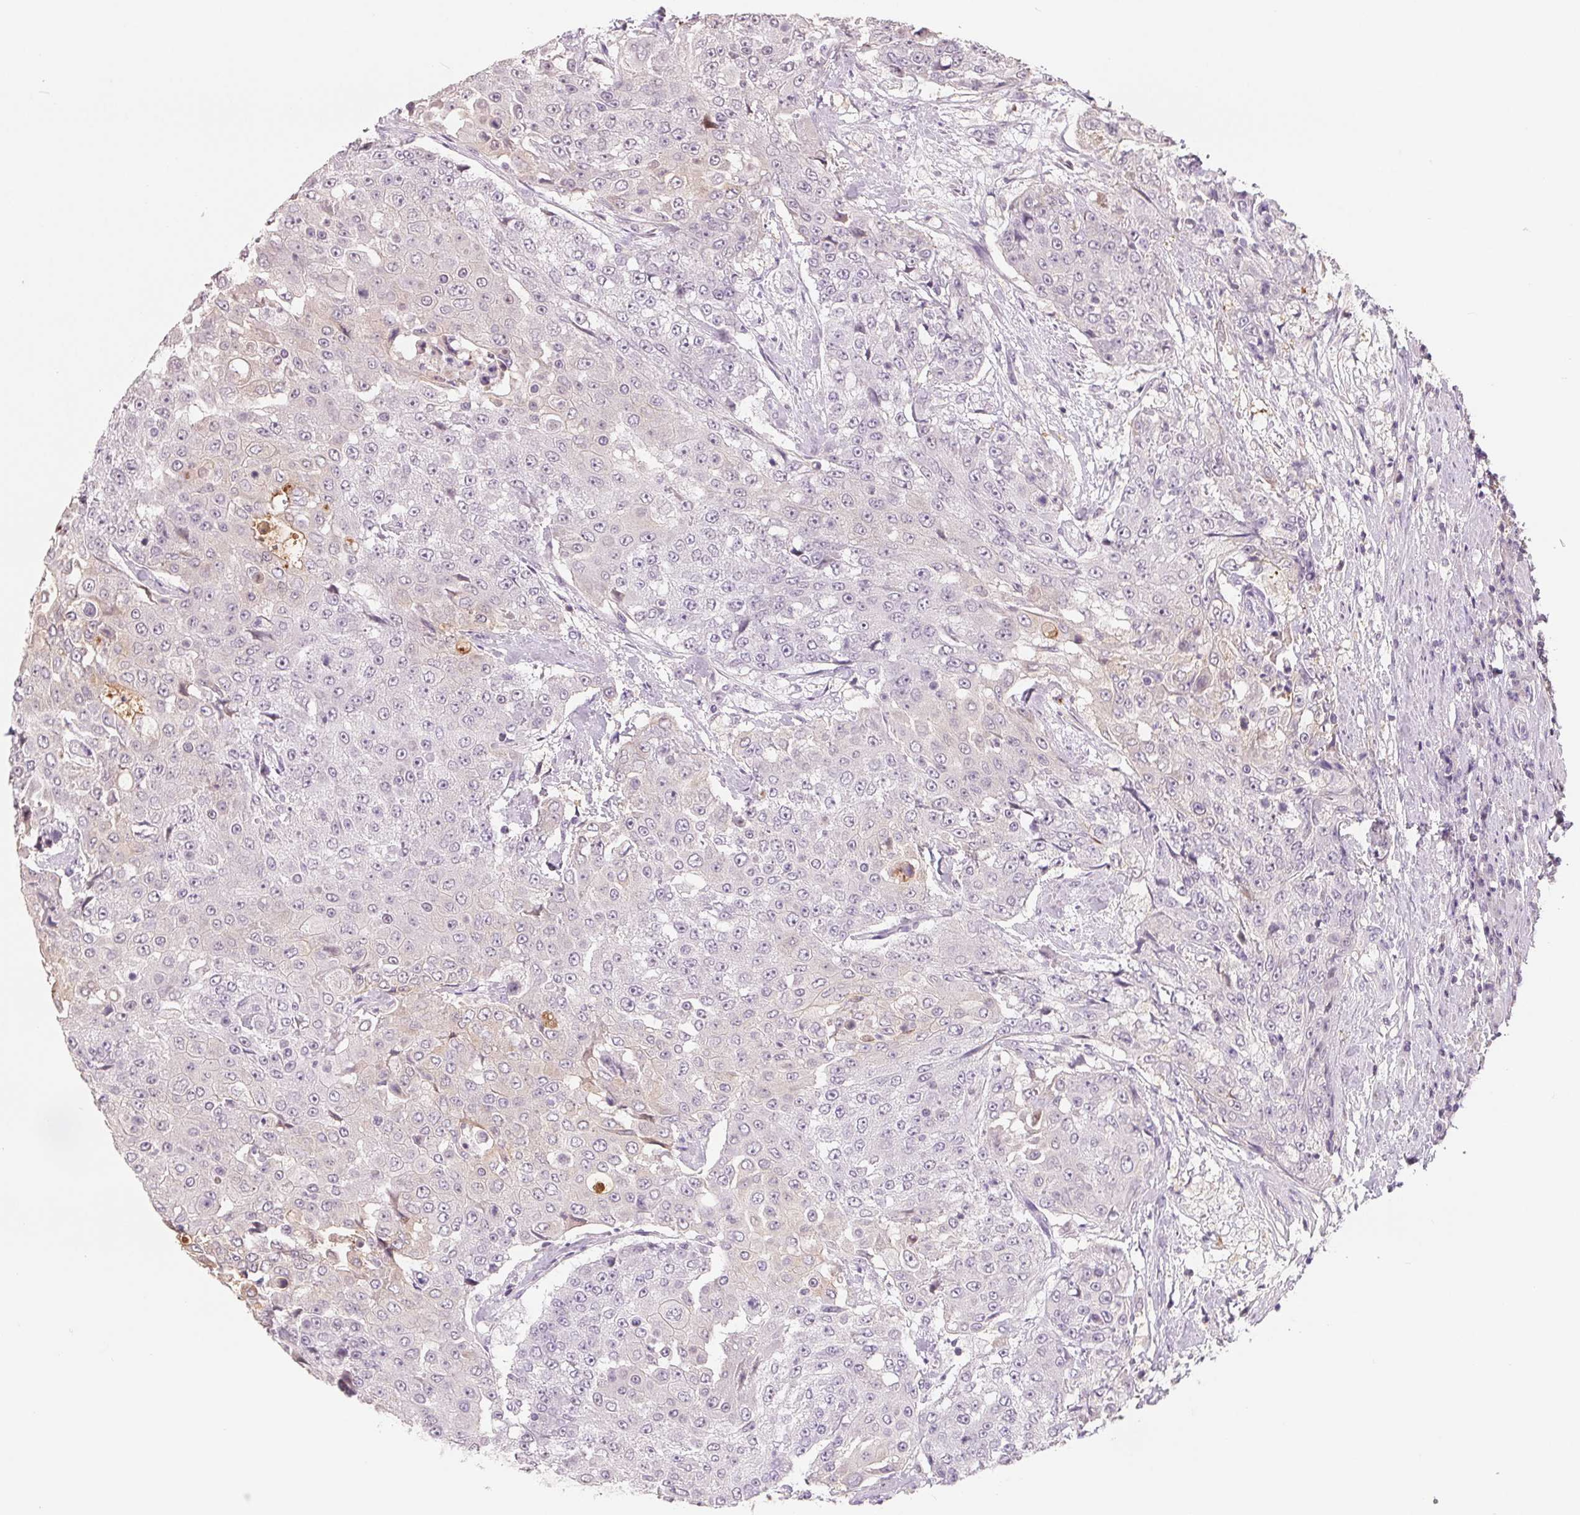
{"staining": {"intensity": "negative", "quantity": "none", "location": "none"}, "tissue": "urothelial cancer", "cell_type": "Tumor cells", "image_type": "cancer", "snomed": [{"axis": "morphology", "description": "Urothelial carcinoma, High grade"}, {"axis": "topography", "description": "Urinary bladder"}], "caption": "An immunohistochemistry image of urothelial carcinoma (high-grade) is shown. There is no staining in tumor cells of urothelial carcinoma (high-grade).", "gene": "VTCN1", "patient": {"sex": "female", "age": 63}}